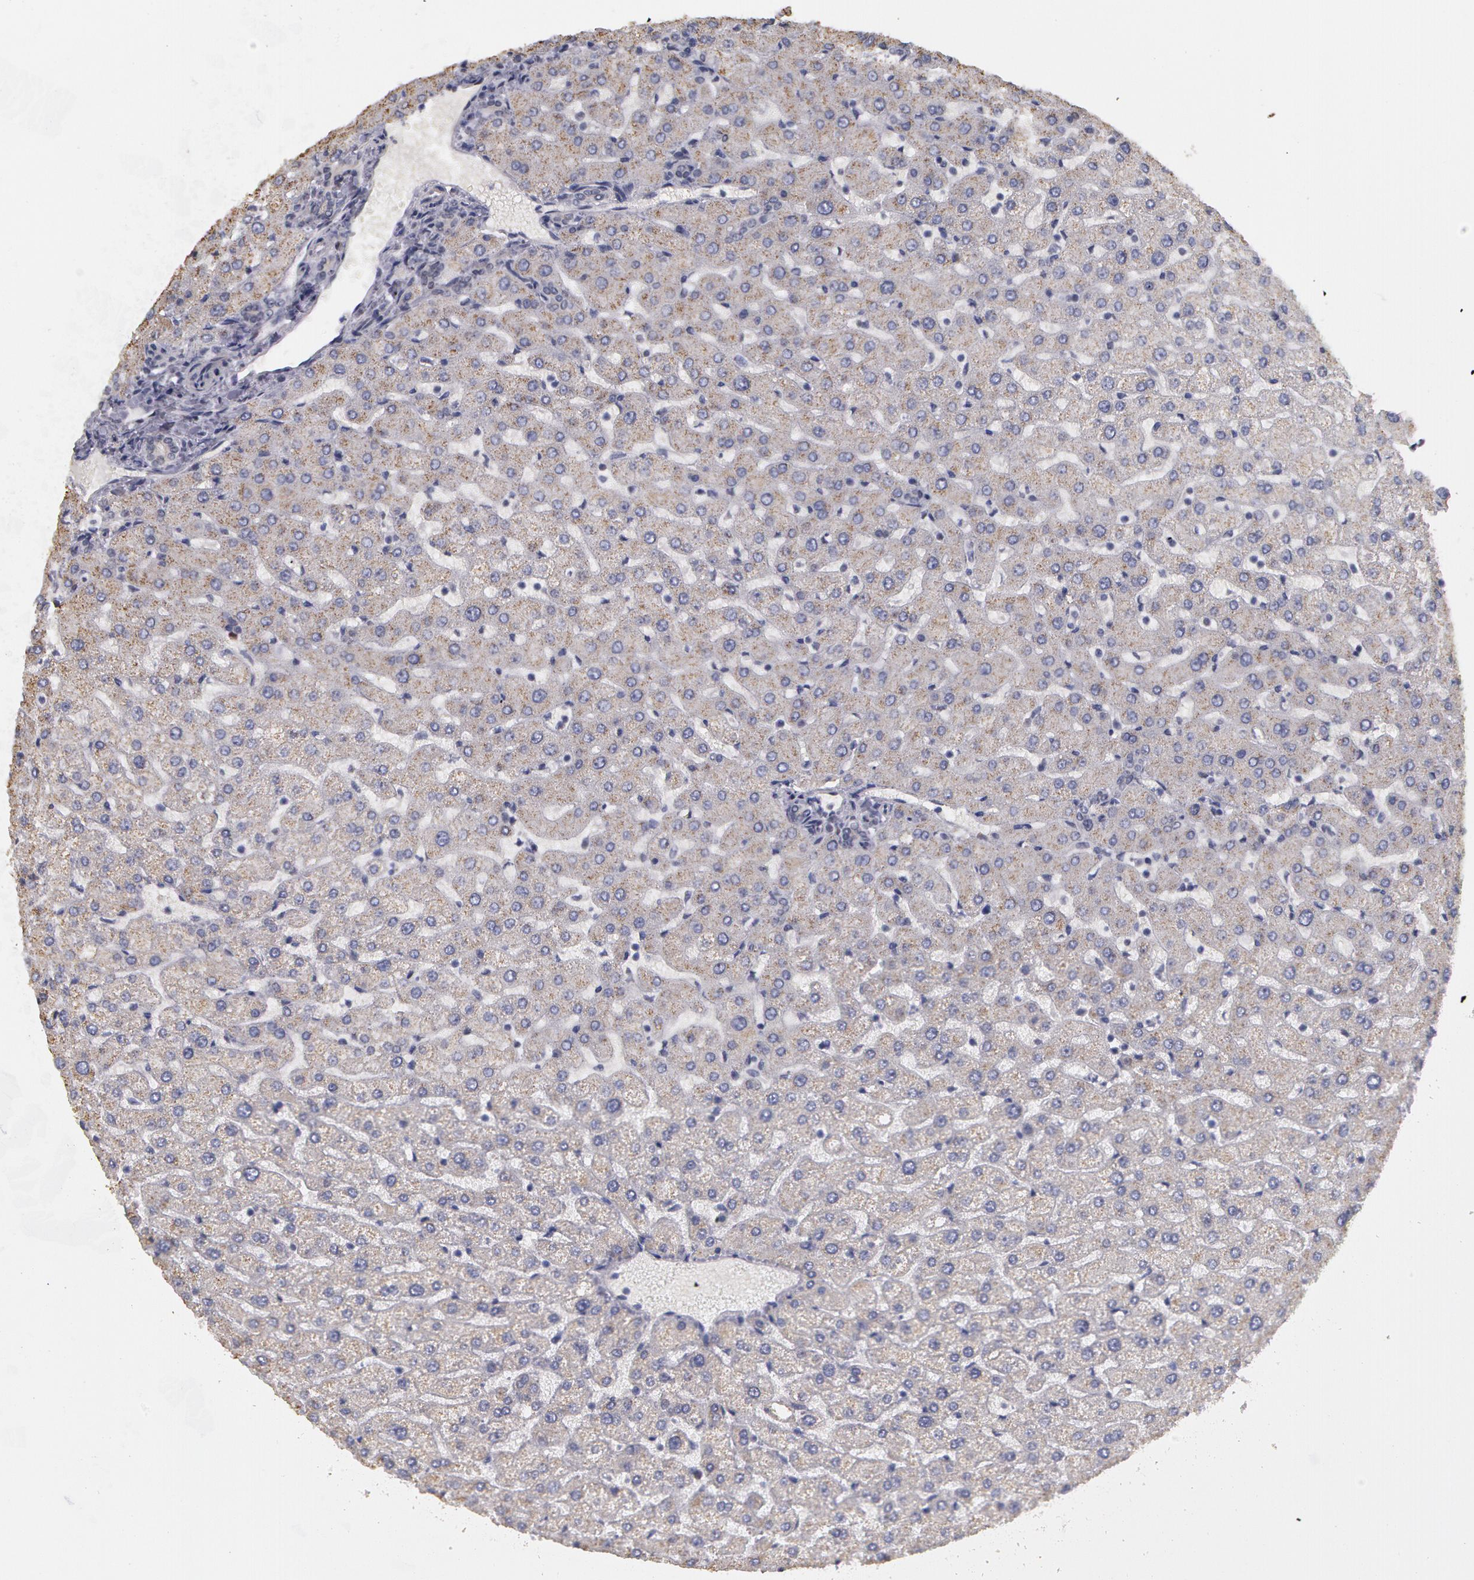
{"staining": {"intensity": "negative", "quantity": "none", "location": "none"}, "tissue": "liver", "cell_type": "Cholangiocytes", "image_type": "normal", "snomed": [{"axis": "morphology", "description": "Normal tissue, NOS"}, {"axis": "morphology", "description": "Fibrosis, NOS"}, {"axis": "topography", "description": "Liver"}], "caption": "Protein analysis of normal liver shows no significant staining in cholangiocytes.", "gene": "PRICKLE1", "patient": {"sex": "female", "age": 29}}